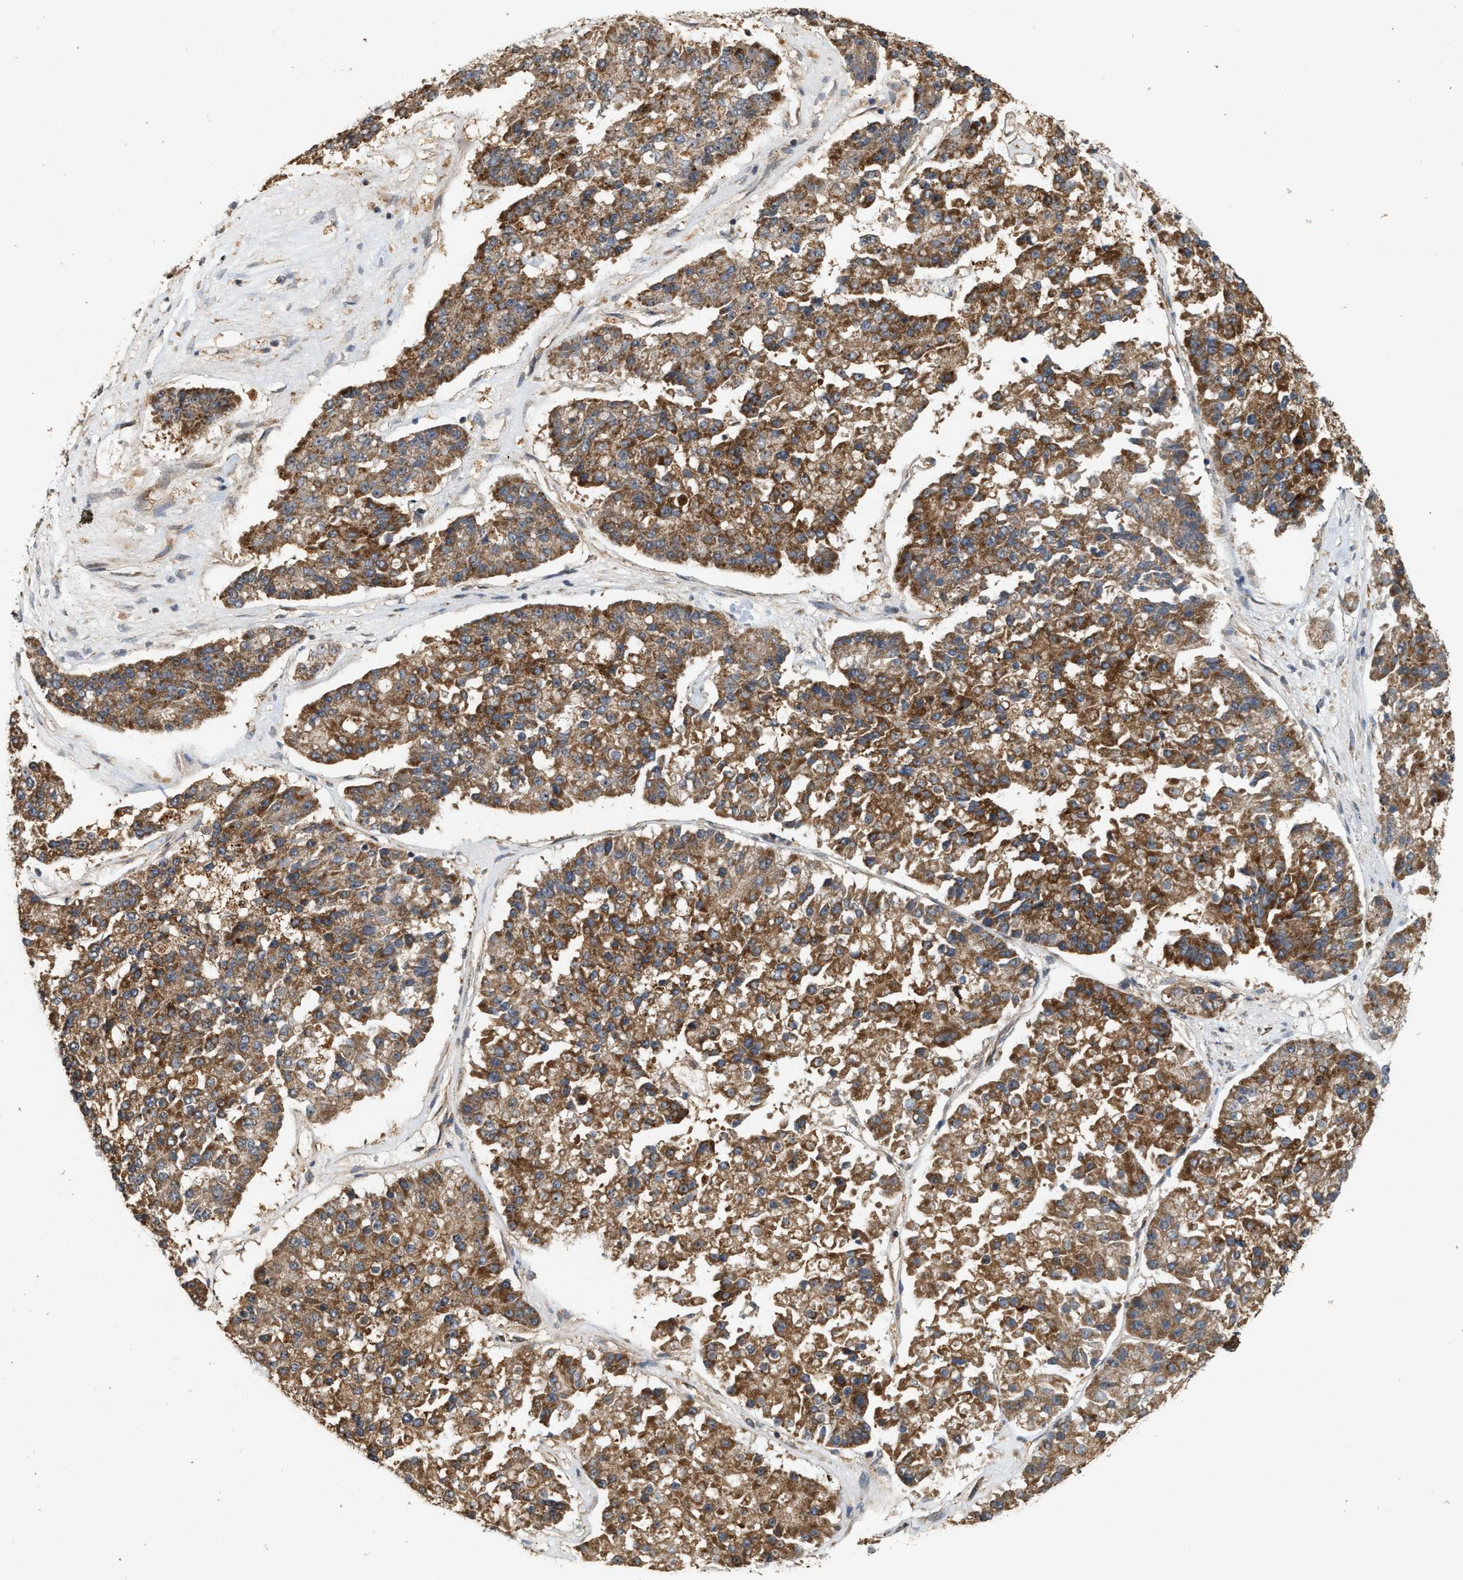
{"staining": {"intensity": "strong", "quantity": ">75%", "location": "cytoplasmic/membranous"}, "tissue": "pancreatic cancer", "cell_type": "Tumor cells", "image_type": "cancer", "snomed": [{"axis": "morphology", "description": "Adenocarcinoma, NOS"}, {"axis": "topography", "description": "Pancreas"}], "caption": "Protein expression analysis of pancreatic adenocarcinoma displays strong cytoplasmic/membranous staining in about >75% of tumor cells. (brown staining indicates protein expression, while blue staining denotes nuclei).", "gene": "ELP2", "patient": {"sex": "male", "age": 50}}